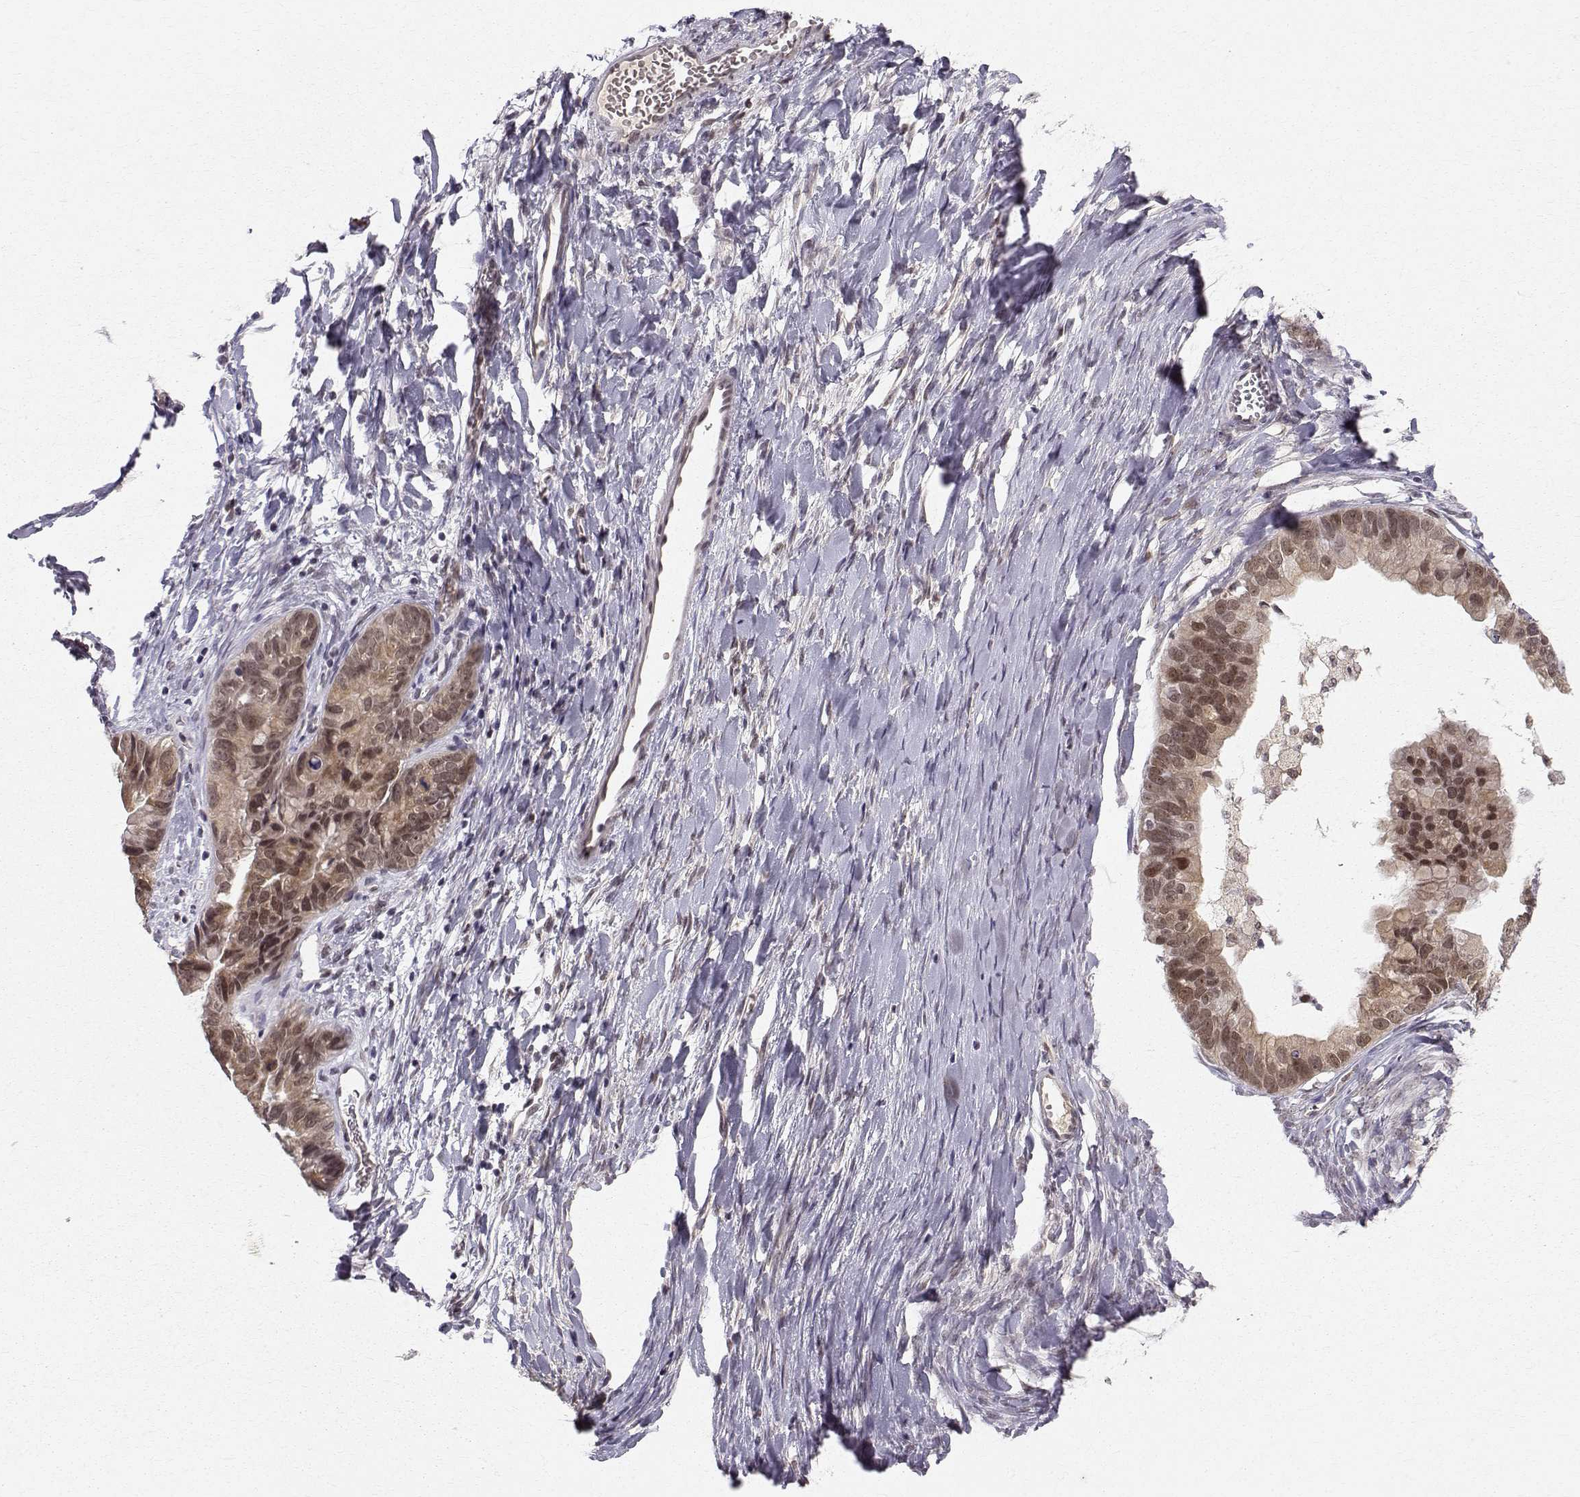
{"staining": {"intensity": "strong", "quantity": ">75%", "location": "cytoplasmic/membranous,nuclear"}, "tissue": "ovarian cancer", "cell_type": "Tumor cells", "image_type": "cancer", "snomed": [{"axis": "morphology", "description": "Cystadenocarcinoma, mucinous, NOS"}, {"axis": "topography", "description": "Ovary"}], "caption": "Immunohistochemistry micrograph of neoplastic tissue: human ovarian mucinous cystadenocarcinoma stained using immunohistochemistry displays high levels of strong protein expression localized specifically in the cytoplasmic/membranous and nuclear of tumor cells, appearing as a cytoplasmic/membranous and nuclear brown color.", "gene": "RPP38", "patient": {"sex": "female", "age": 76}}